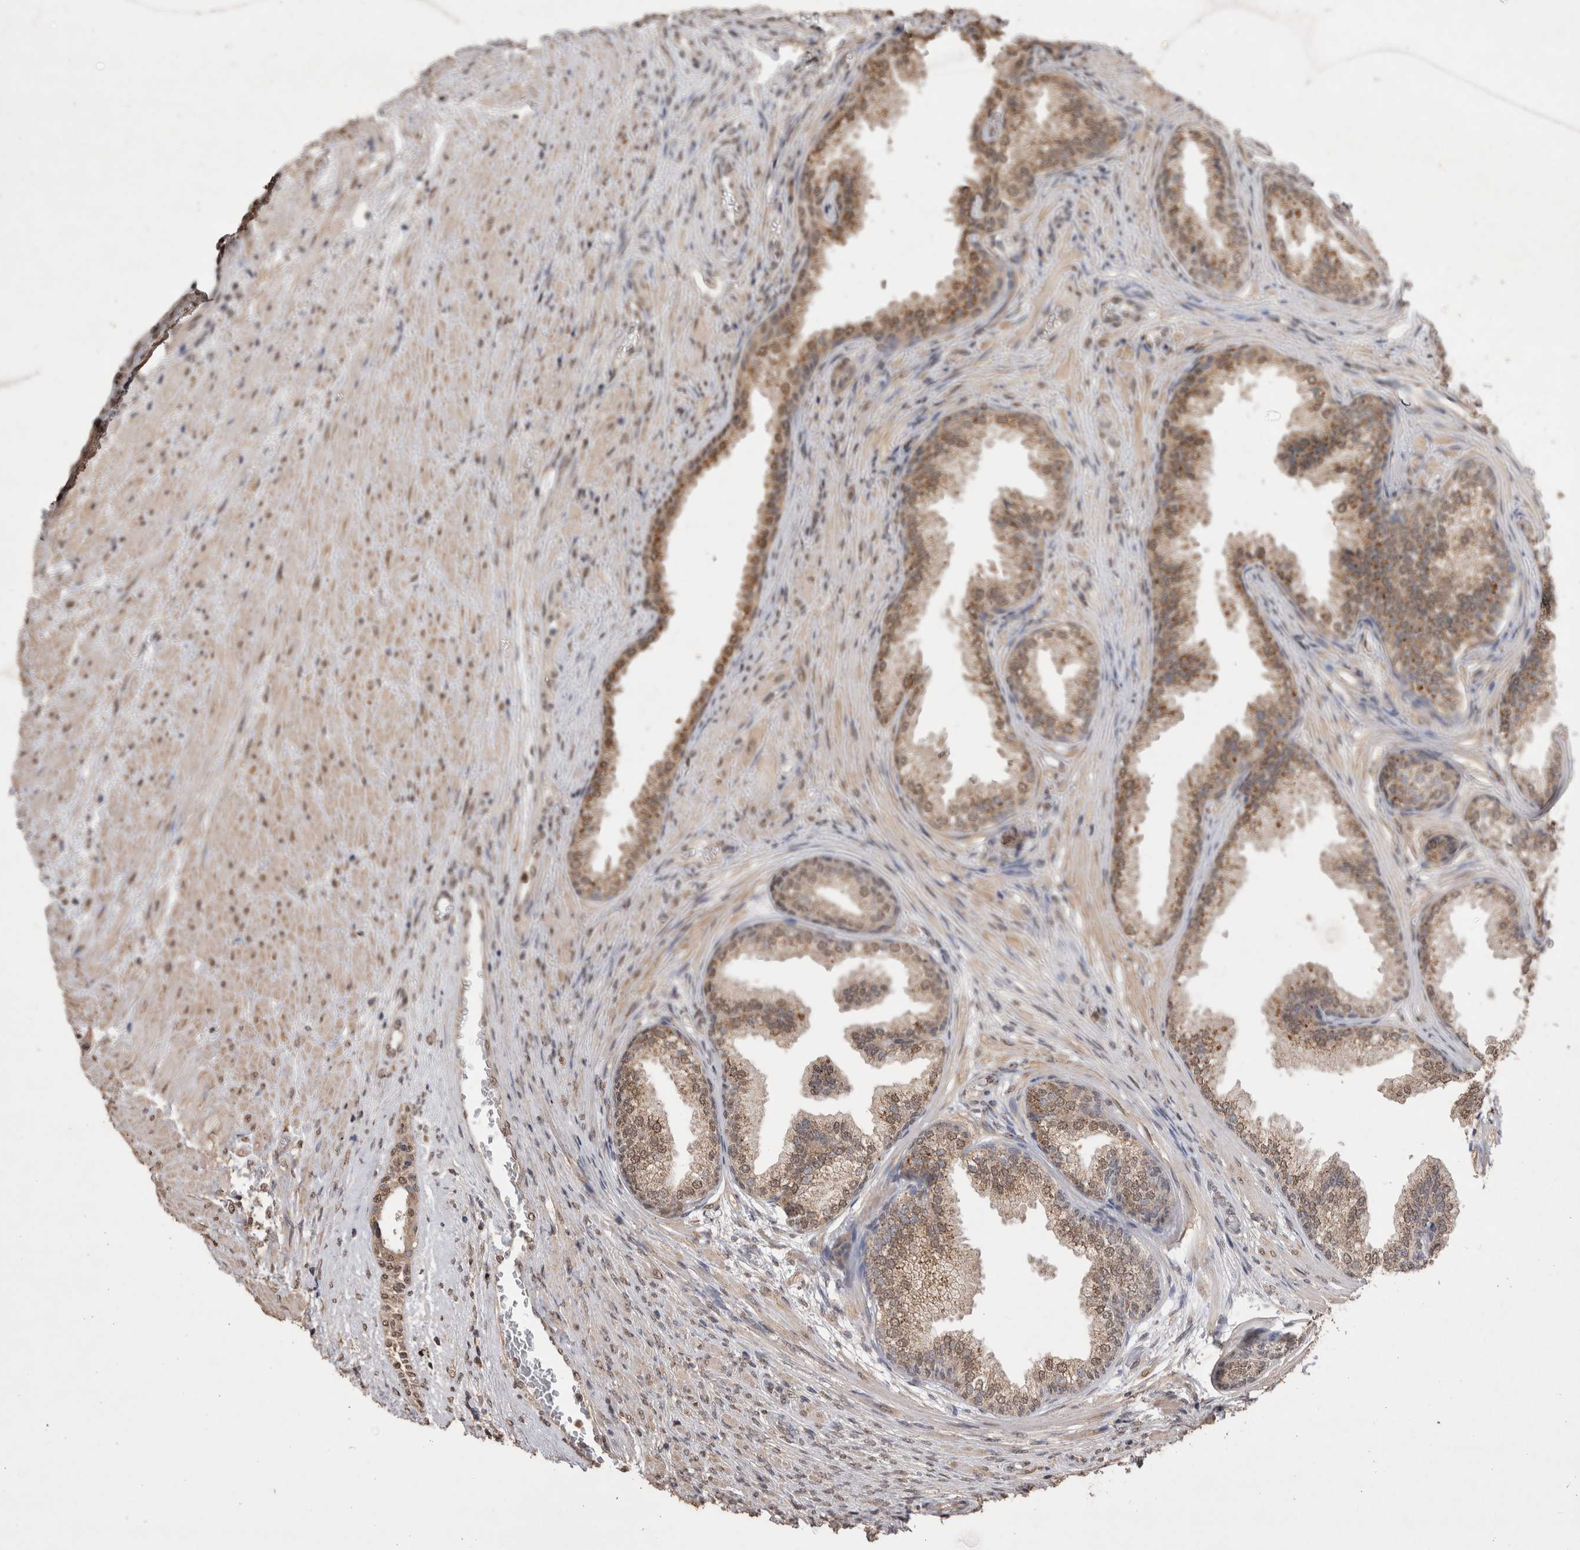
{"staining": {"intensity": "moderate", "quantity": ">75%", "location": "cytoplasmic/membranous,nuclear"}, "tissue": "prostate", "cell_type": "Glandular cells", "image_type": "normal", "snomed": [{"axis": "morphology", "description": "Normal tissue, NOS"}, {"axis": "topography", "description": "Prostate"}], "caption": "A medium amount of moderate cytoplasmic/membranous,nuclear expression is present in about >75% of glandular cells in benign prostate. (DAB (3,3'-diaminobenzidine) IHC, brown staining for protein, blue staining for nuclei).", "gene": "GRK5", "patient": {"sex": "male", "age": 76}}